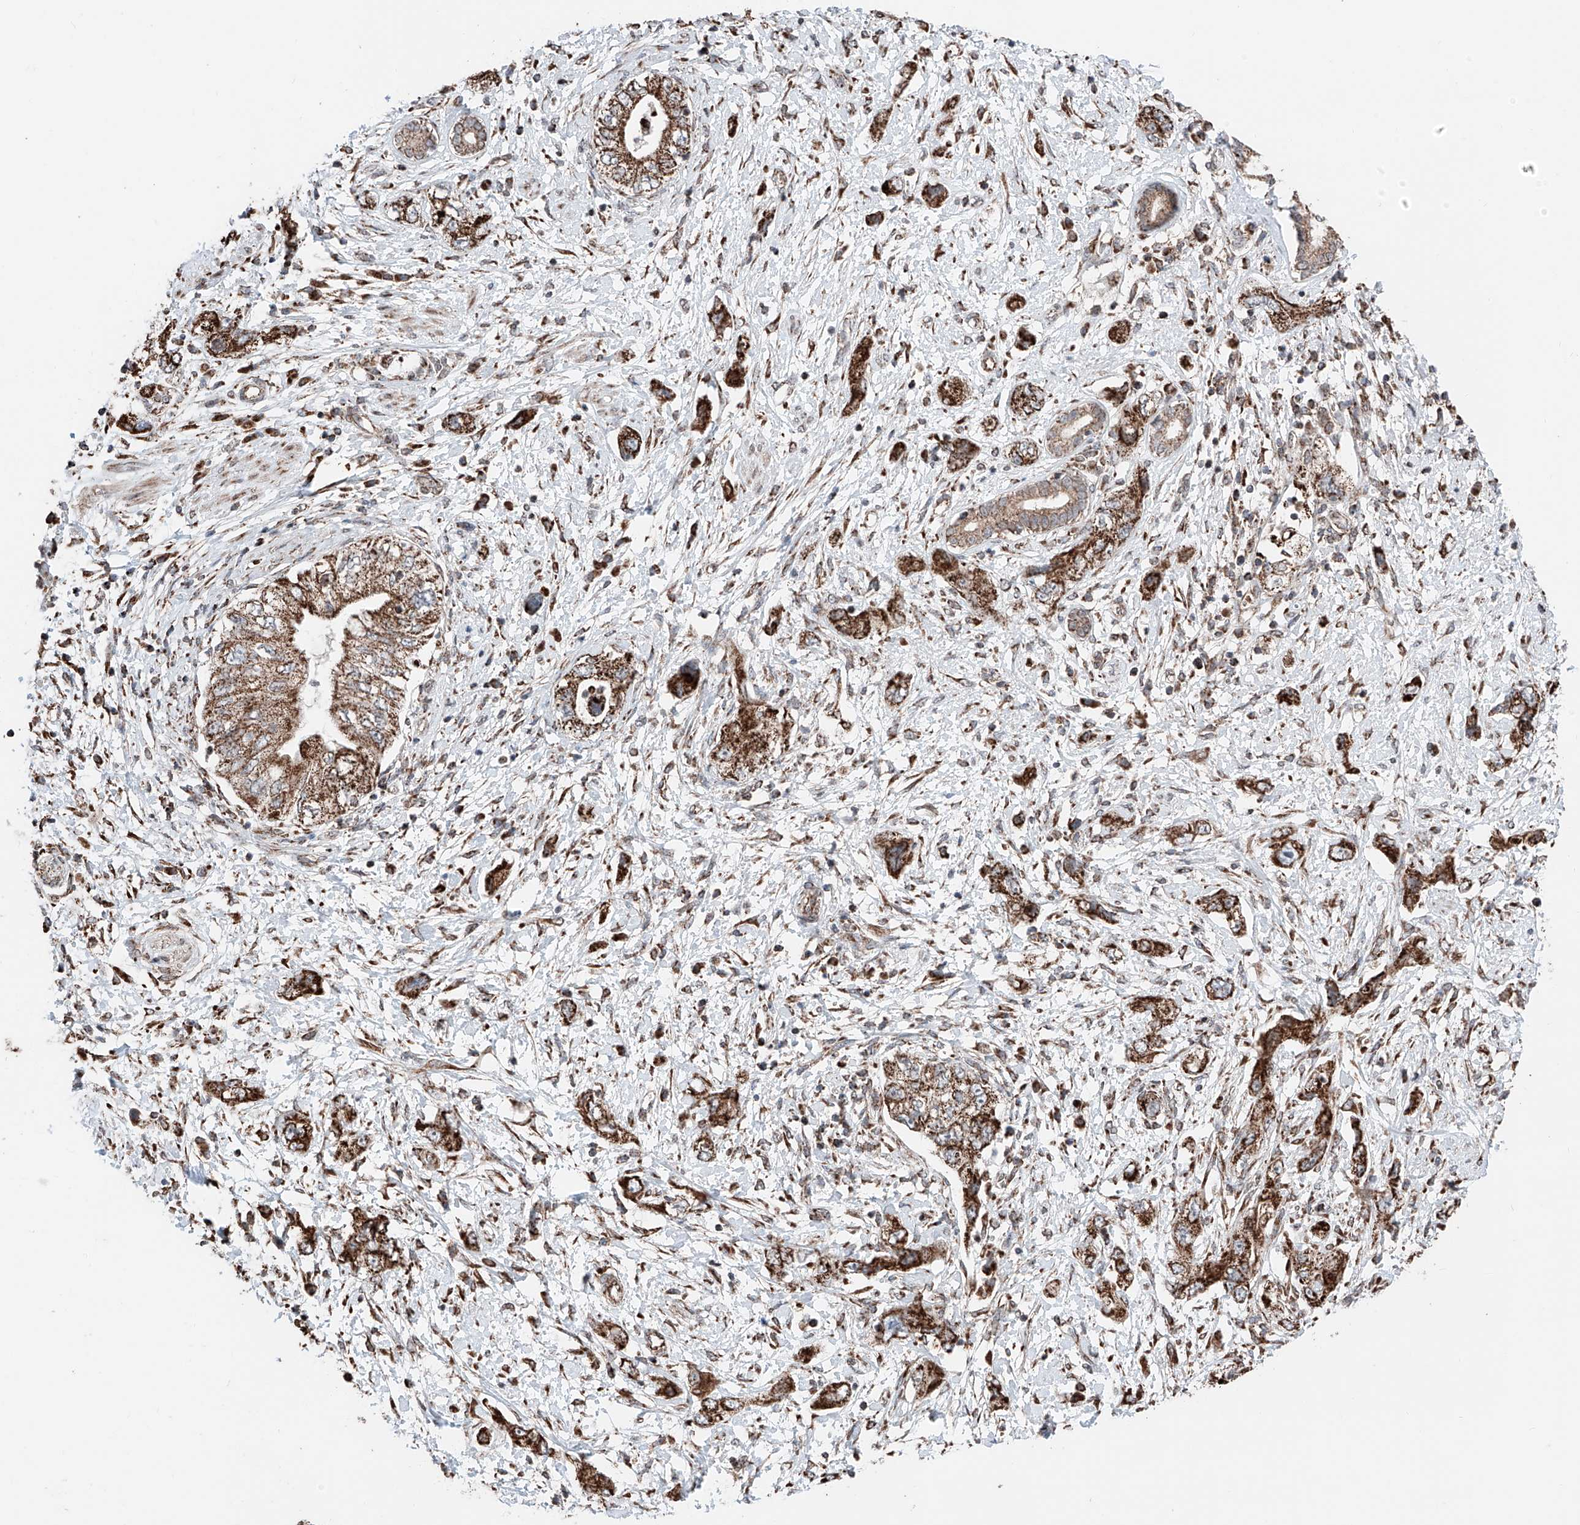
{"staining": {"intensity": "strong", "quantity": ">75%", "location": "cytoplasmic/membranous"}, "tissue": "pancreatic cancer", "cell_type": "Tumor cells", "image_type": "cancer", "snomed": [{"axis": "morphology", "description": "Adenocarcinoma, NOS"}, {"axis": "topography", "description": "Pancreas"}], "caption": "Pancreatic cancer (adenocarcinoma) stained for a protein (brown) shows strong cytoplasmic/membranous positive staining in about >75% of tumor cells.", "gene": "ZSCAN29", "patient": {"sex": "female", "age": 73}}